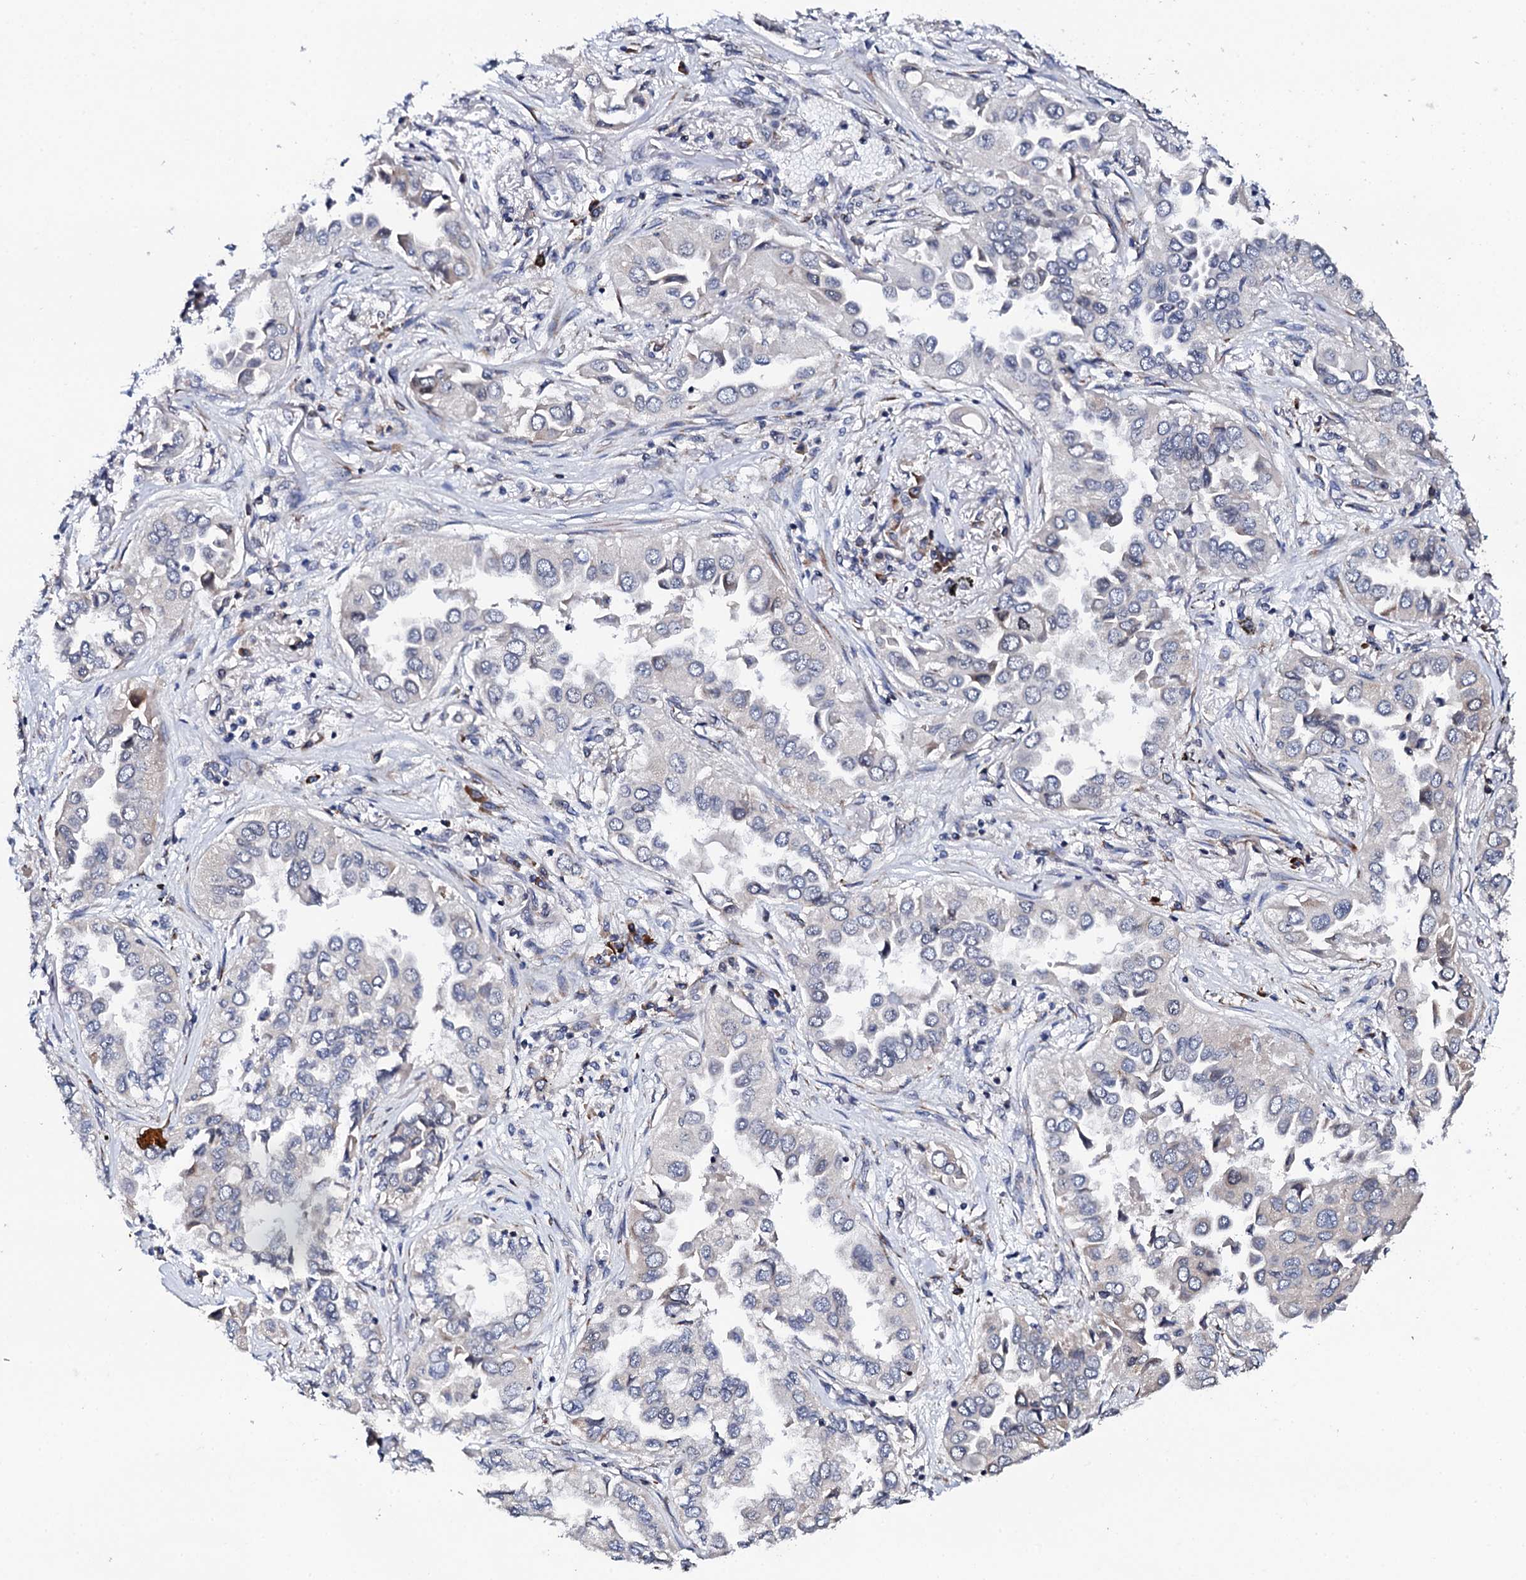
{"staining": {"intensity": "moderate", "quantity": "<25%", "location": "cytoplasmic/membranous"}, "tissue": "lung cancer", "cell_type": "Tumor cells", "image_type": "cancer", "snomed": [{"axis": "morphology", "description": "Adenocarcinoma, NOS"}, {"axis": "topography", "description": "Lung"}], "caption": "Immunohistochemical staining of adenocarcinoma (lung) exhibits low levels of moderate cytoplasmic/membranous expression in about <25% of tumor cells. (DAB = brown stain, brightfield microscopy at high magnification).", "gene": "FAM111A", "patient": {"sex": "female", "age": 76}}